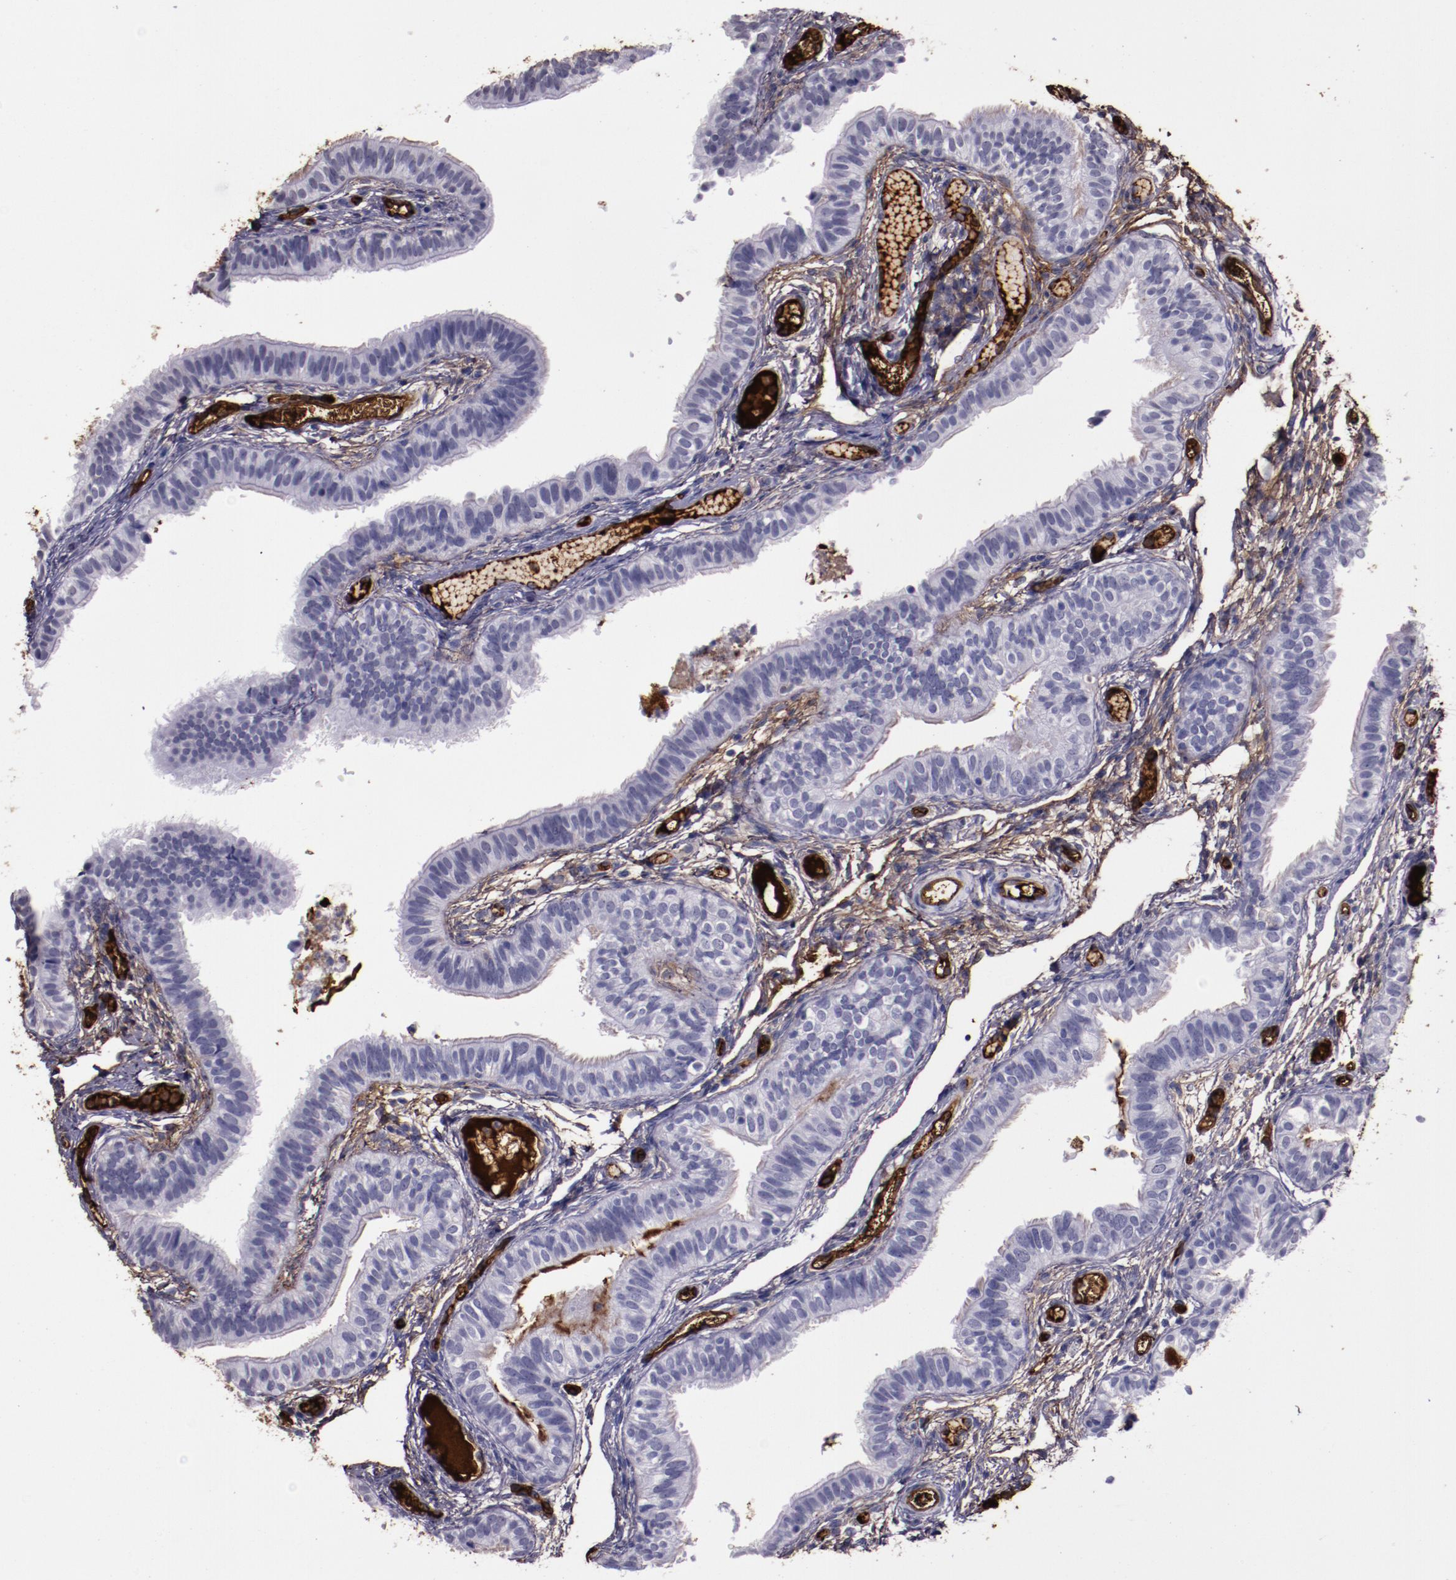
{"staining": {"intensity": "negative", "quantity": "none", "location": "none"}, "tissue": "fallopian tube", "cell_type": "Glandular cells", "image_type": "normal", "snomed": [{"axis": "morphology", "description": "Normal tissue, NOS"}, {"axis": "morphology", "description": "Dermoid, NOS"}, {"axis": "topography", "description": "Fallopian tube"}], "caption": "Micrograph shows no protein staining in glandular cells of benign fallopian tube.", "gene": "A2M", "patient": {"sex": "female", "age": 33}}